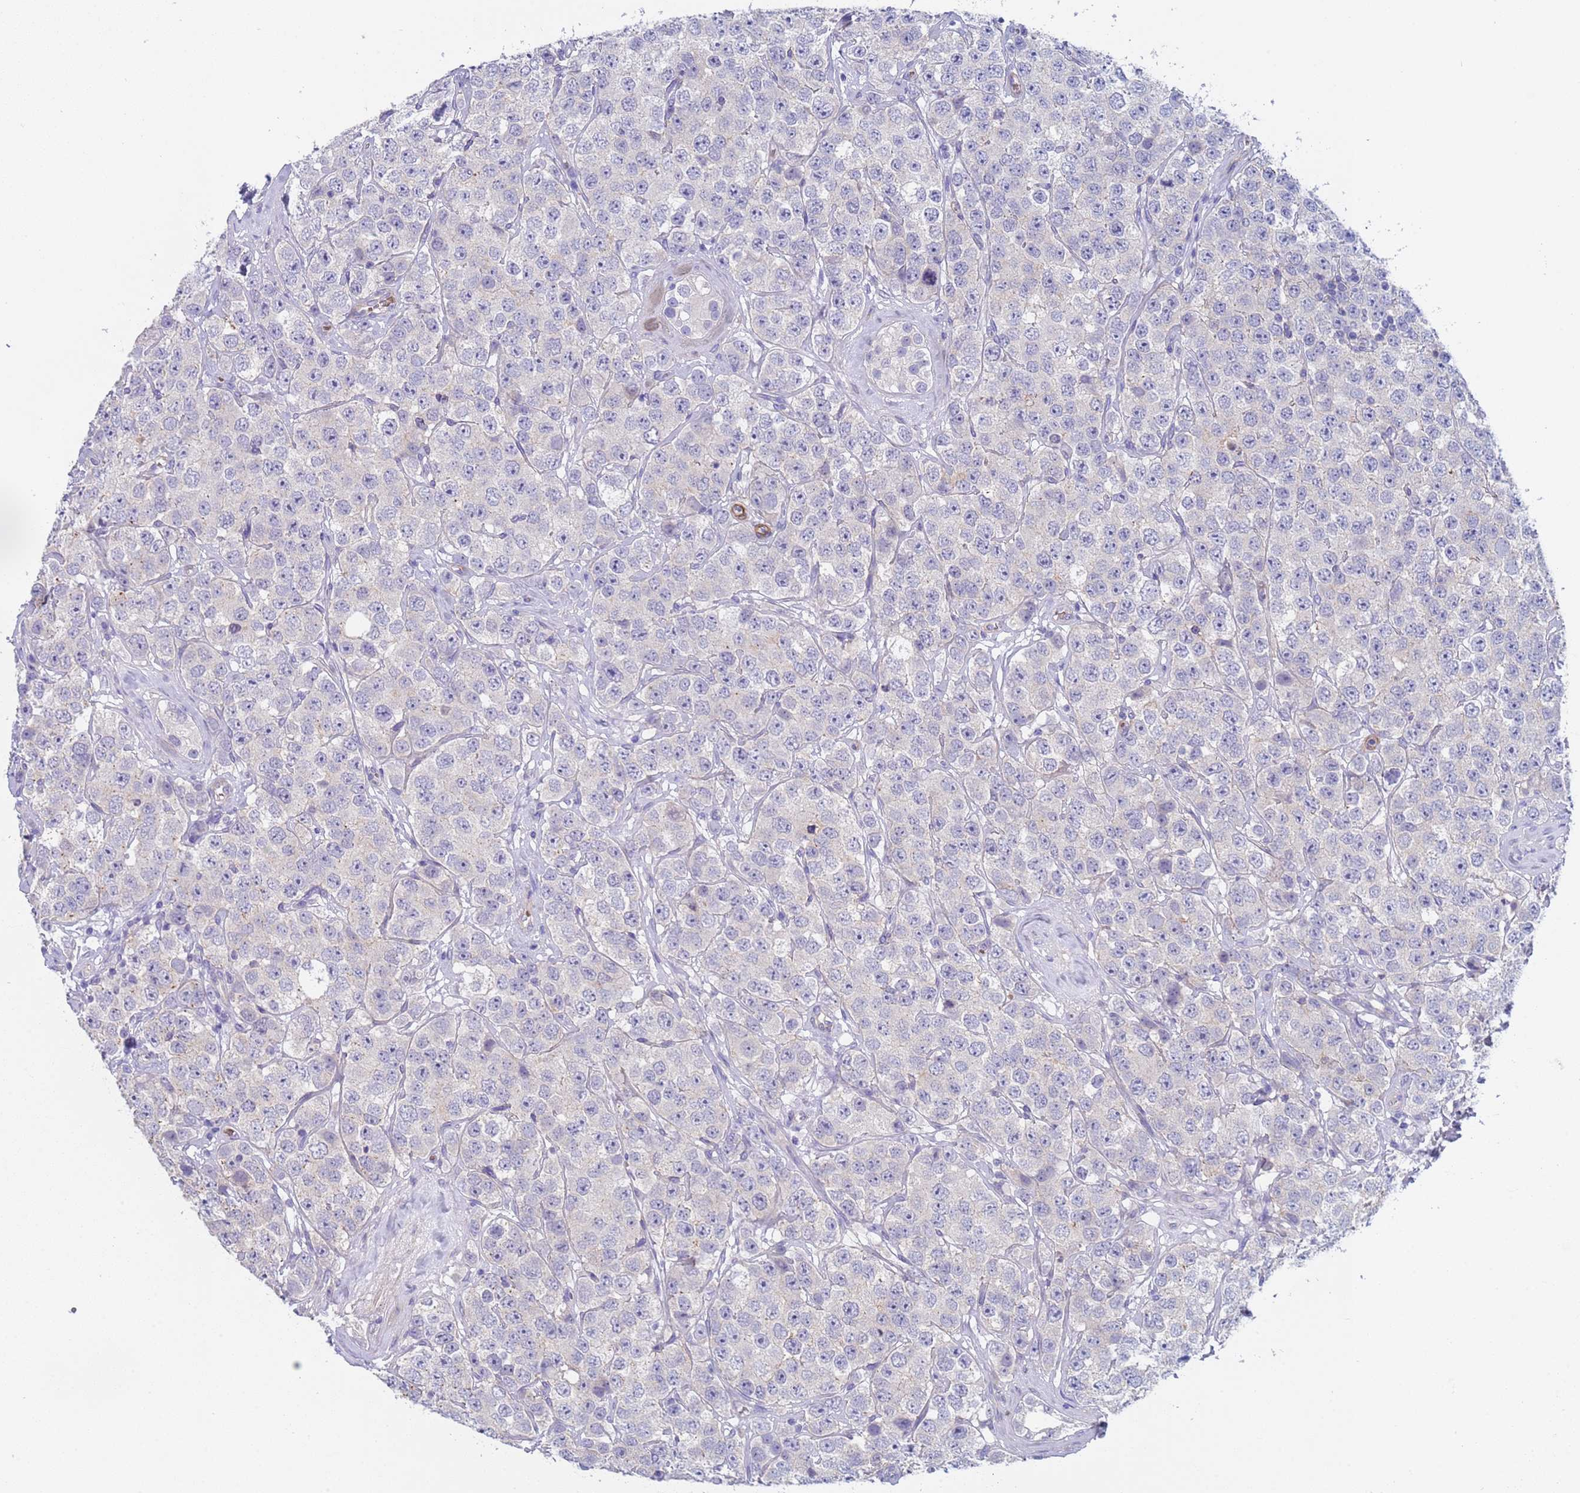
{"staining": {"intensity": "moderate", "quantity": "<25%", "location": "cytoplasmic/membranous"}, "tissue": "testis cancer", "cell_type": "Tumor cells", "image_type": "cancer", "snomed": [{"axis": "morphology", "description": "Seminoma, NOS"}, {"axis": "topography", "description": "Testis"}], "caption": "Protein staining by immunohistochemistry demonstrates moderate cytoplasmic/membranous expression in approximately <25% of tumor cells in testis seminoma.", "gene": "KBTBD3", "patient": {"sex": "male", "age": 28}}